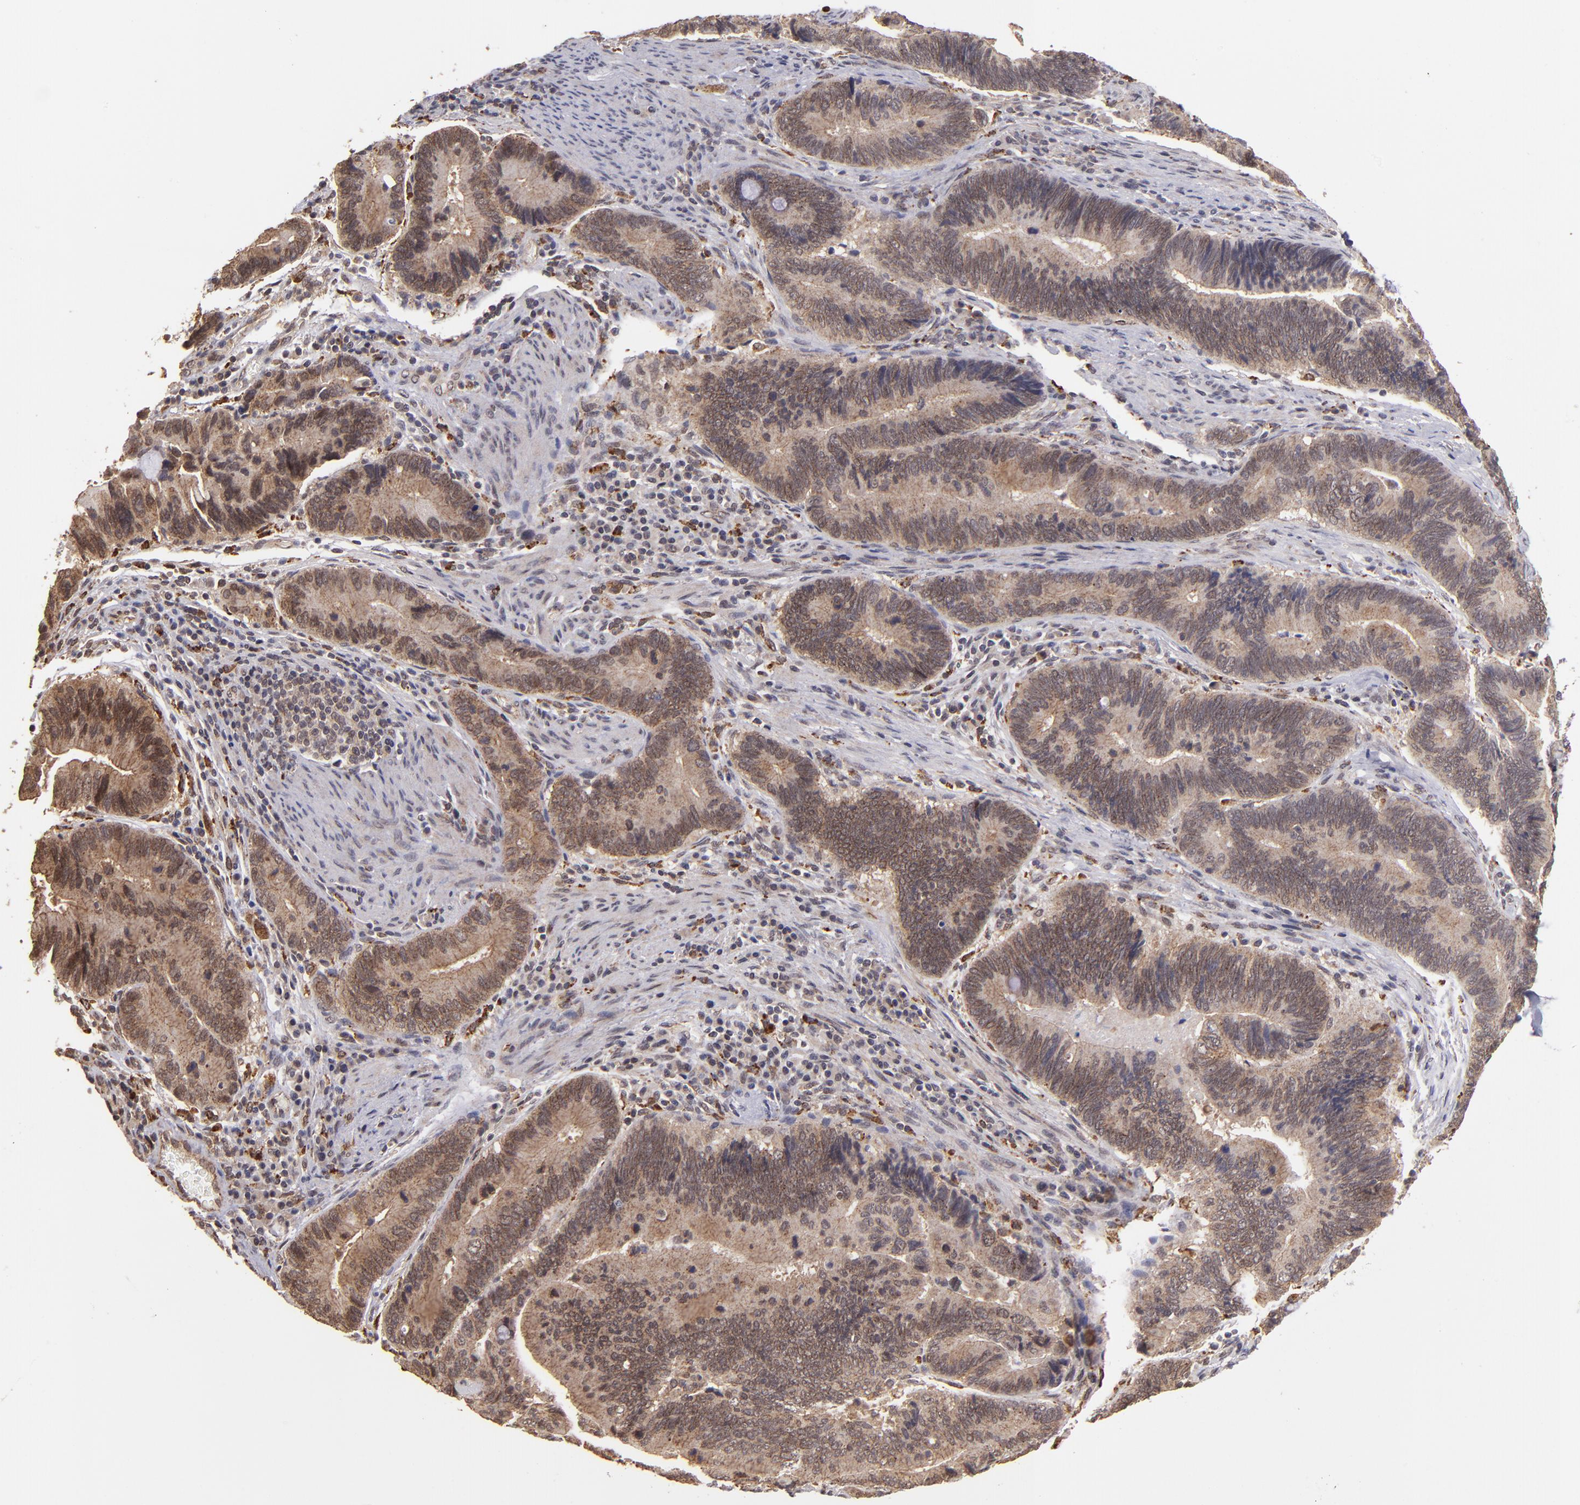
{"staining": {"intensity": "weak", "quantity": ">75%", "location": "cytoplasmic/membranous,nuclear"}, "tissue": "pancreatic cancer", "cell_type": "Tumor cells", "image_type": "cancer", "snomed": [{"axis": "morphology", "description": "Adenocarcinoma, NOS"}, {"axis": "topography", "description": "Pancreas"}], "caption": "Pancreatic cancer (adenocarcinoma) stained for a protein (brown) displays weak cytoplasmic/membranous and nuclear positive staining in about >75% of tumor cells.", "gene": "SIPA1L1", "patient": {"sex": "female", "age": 70}}